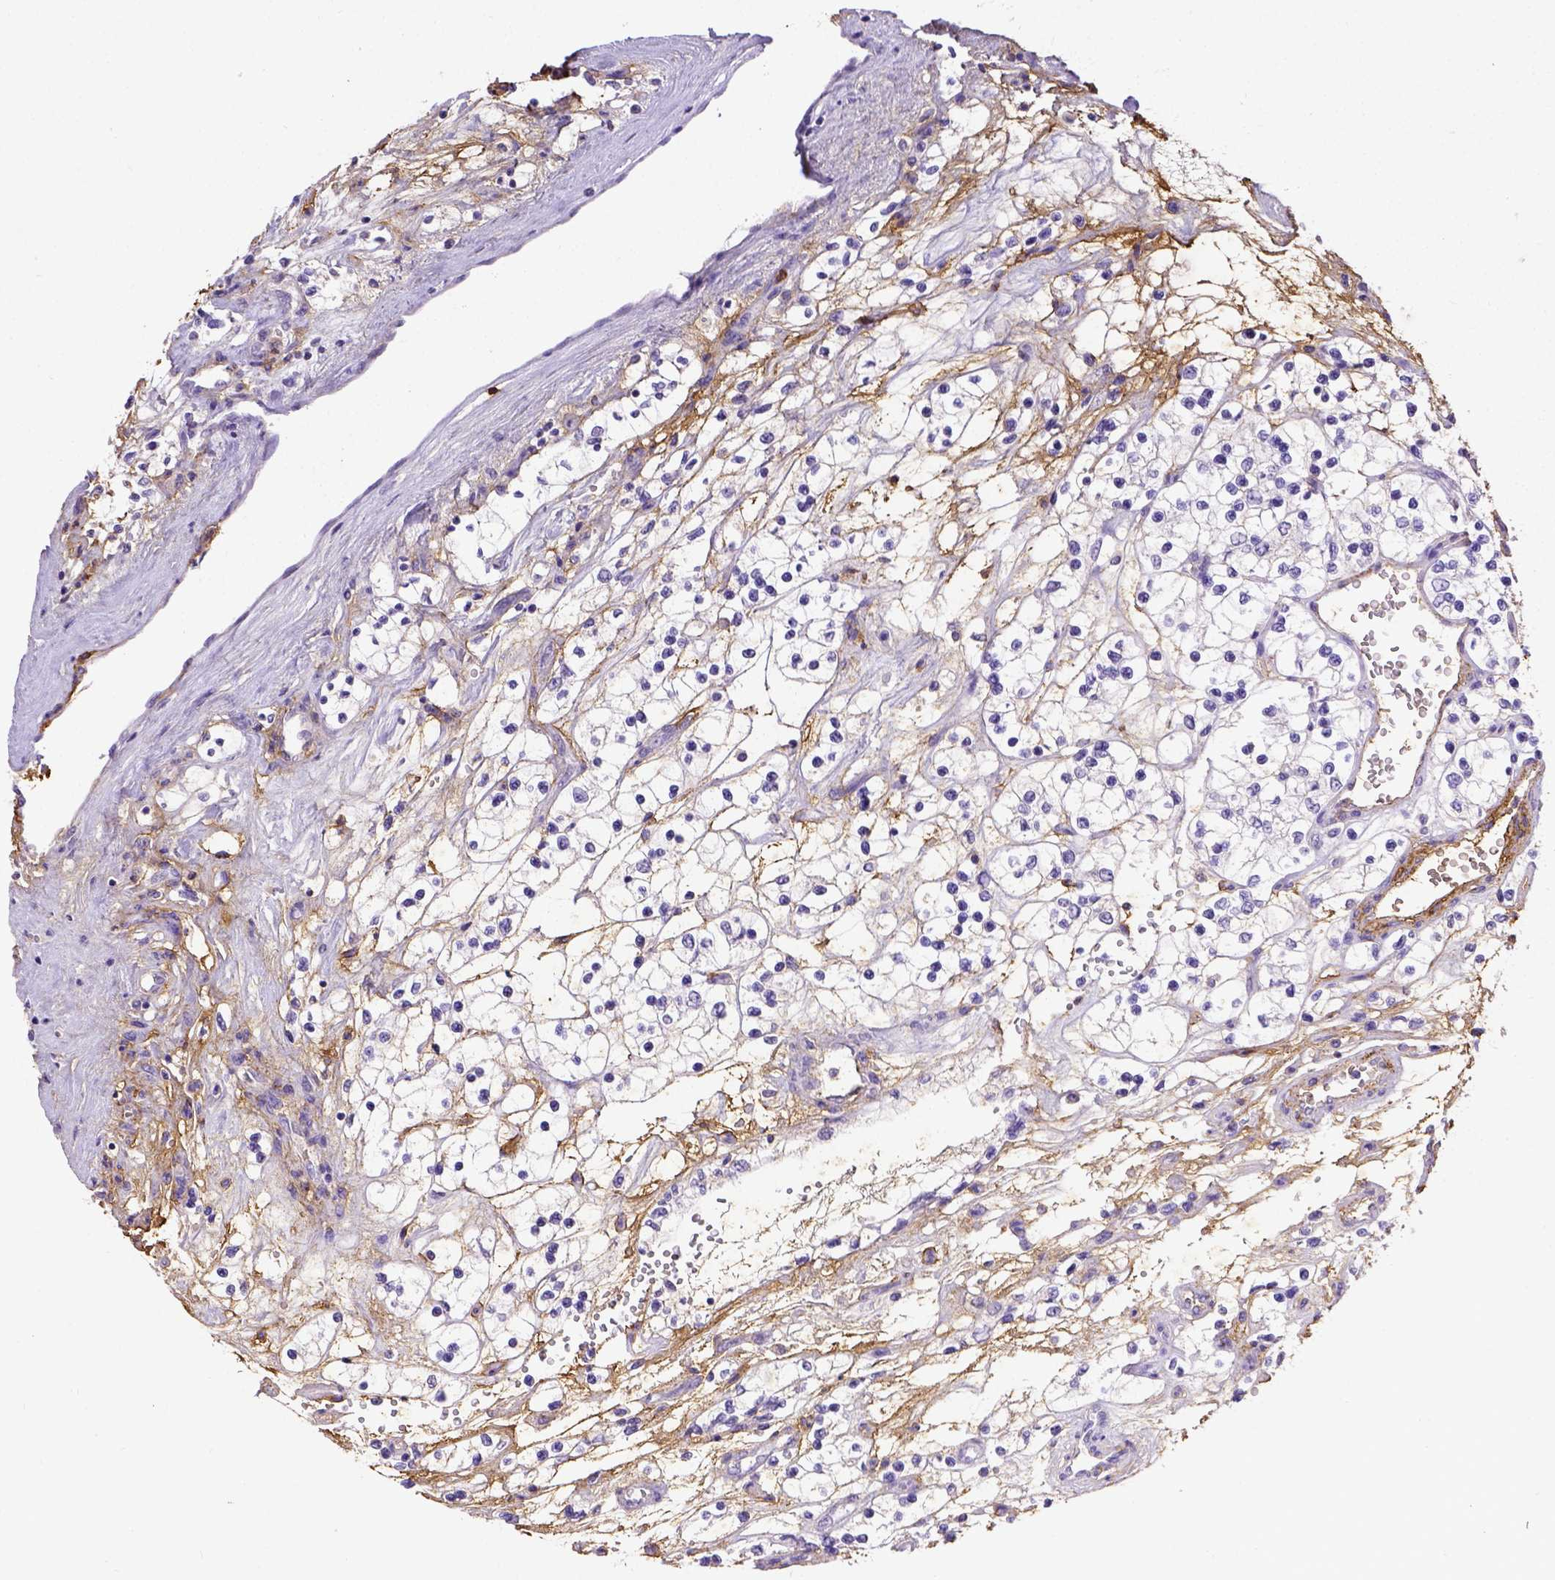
{"staining": {"intensity": "negative", "quantity": "none", "location": "none"}, "tissue": "renal cancer", "cell_type": "Tumor cells", "image_type": "cancer", "snomed": [{"axis": "morphology", "description": "Adenocarcinoma, NOS"}, {"axis": "topography", "description": "Kidney"}], "caption": "Tumor cells are negative for brown protein staining in renal cancer.", "gene": "B3GAT1", "patient": {"sex": "female", "age": 69}}